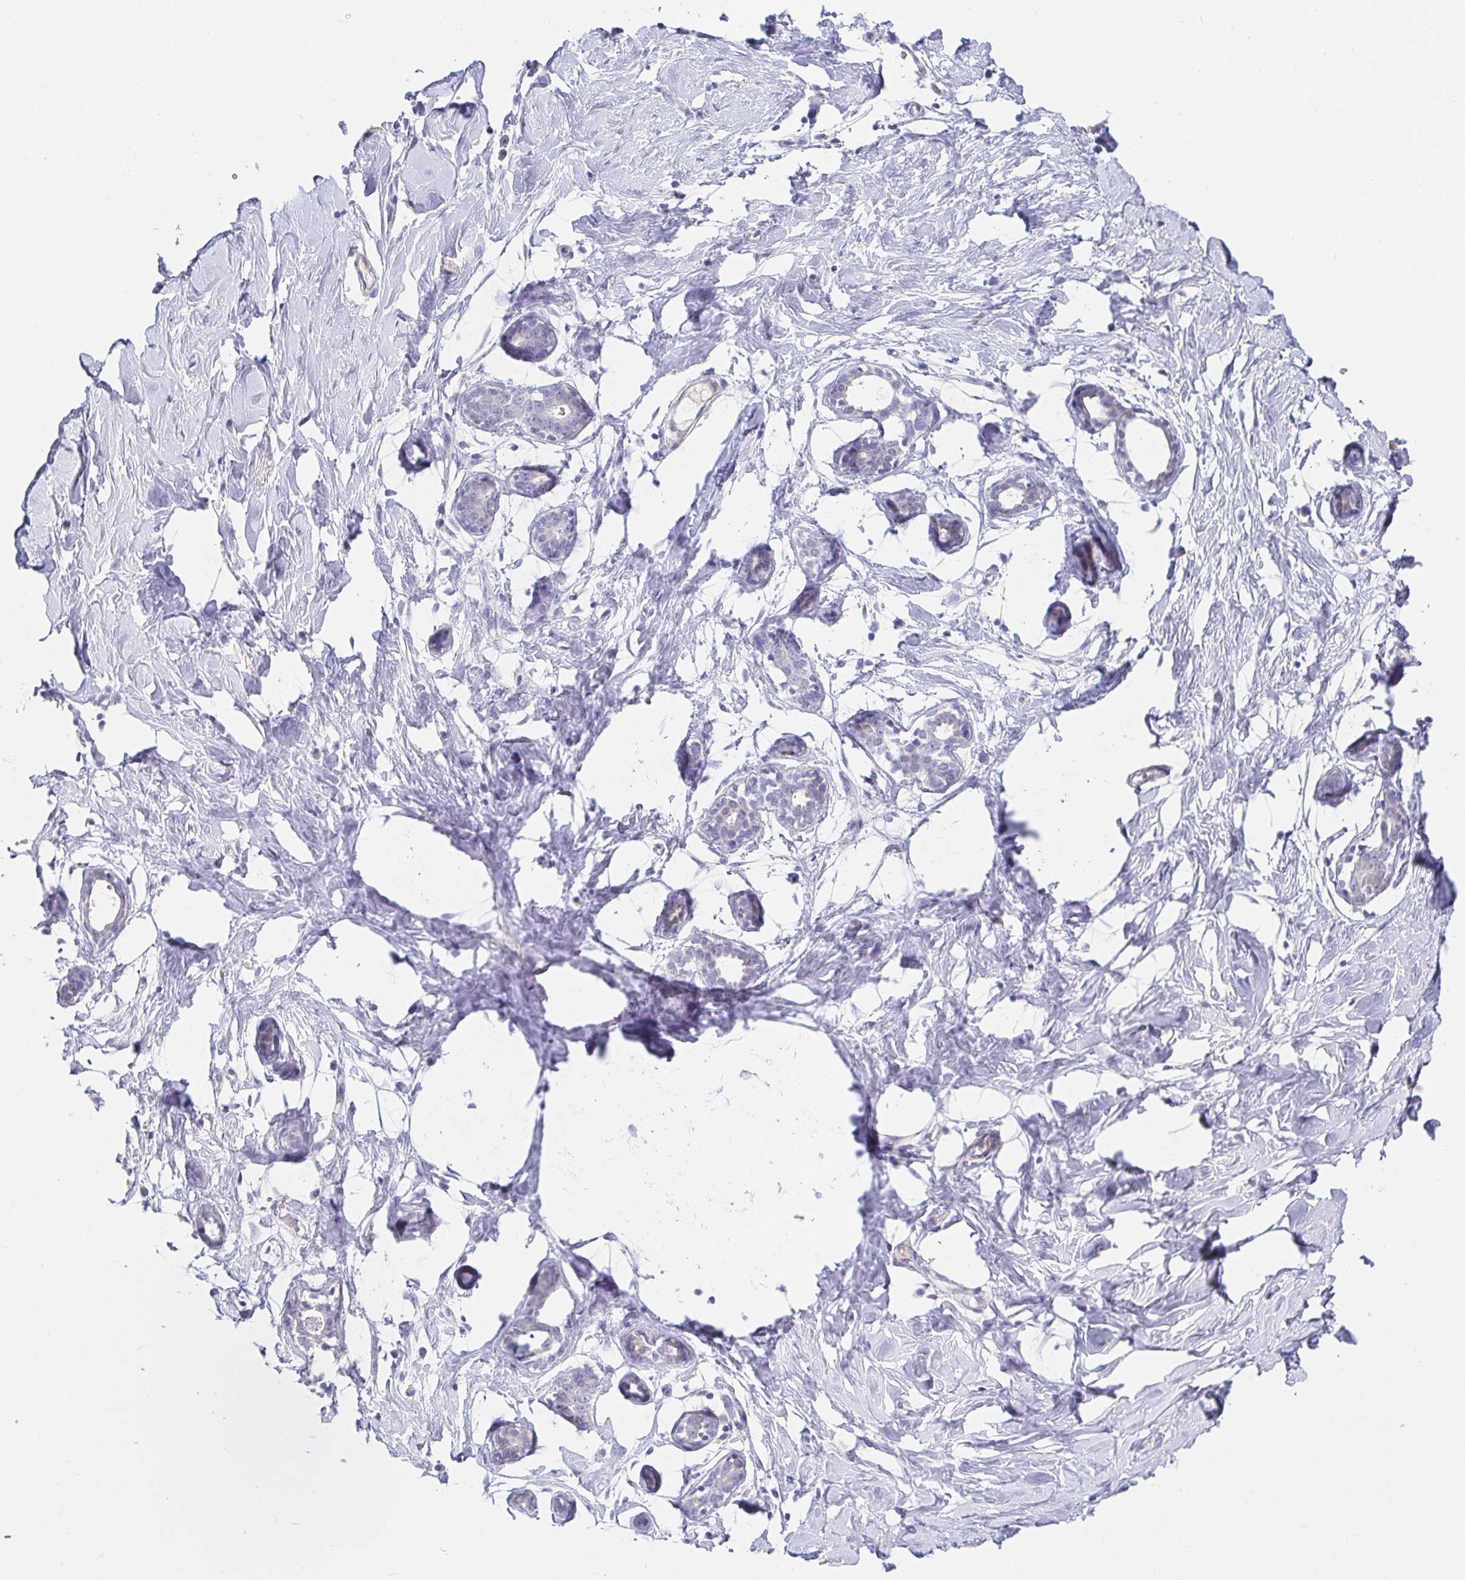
{"staining": {"intensity": "negative", "quantity": "none", "location": "none"}, "tissue": "breast", "cell_type": "Adipocytes", "image_type": "normal", "snomed": [{"axis": "morphology", "description": "Normal tissue, NOS"}, {"axis": "topography", "description": "Breast"}], "caption": "Immunohistochemistry (IHC) micrograph of normal breast: human breast stained with DAB exhibits no significant protein expression in adipocytes.", "gene": "PDE6B", "patient": {"sex": "female", "age": 27}}